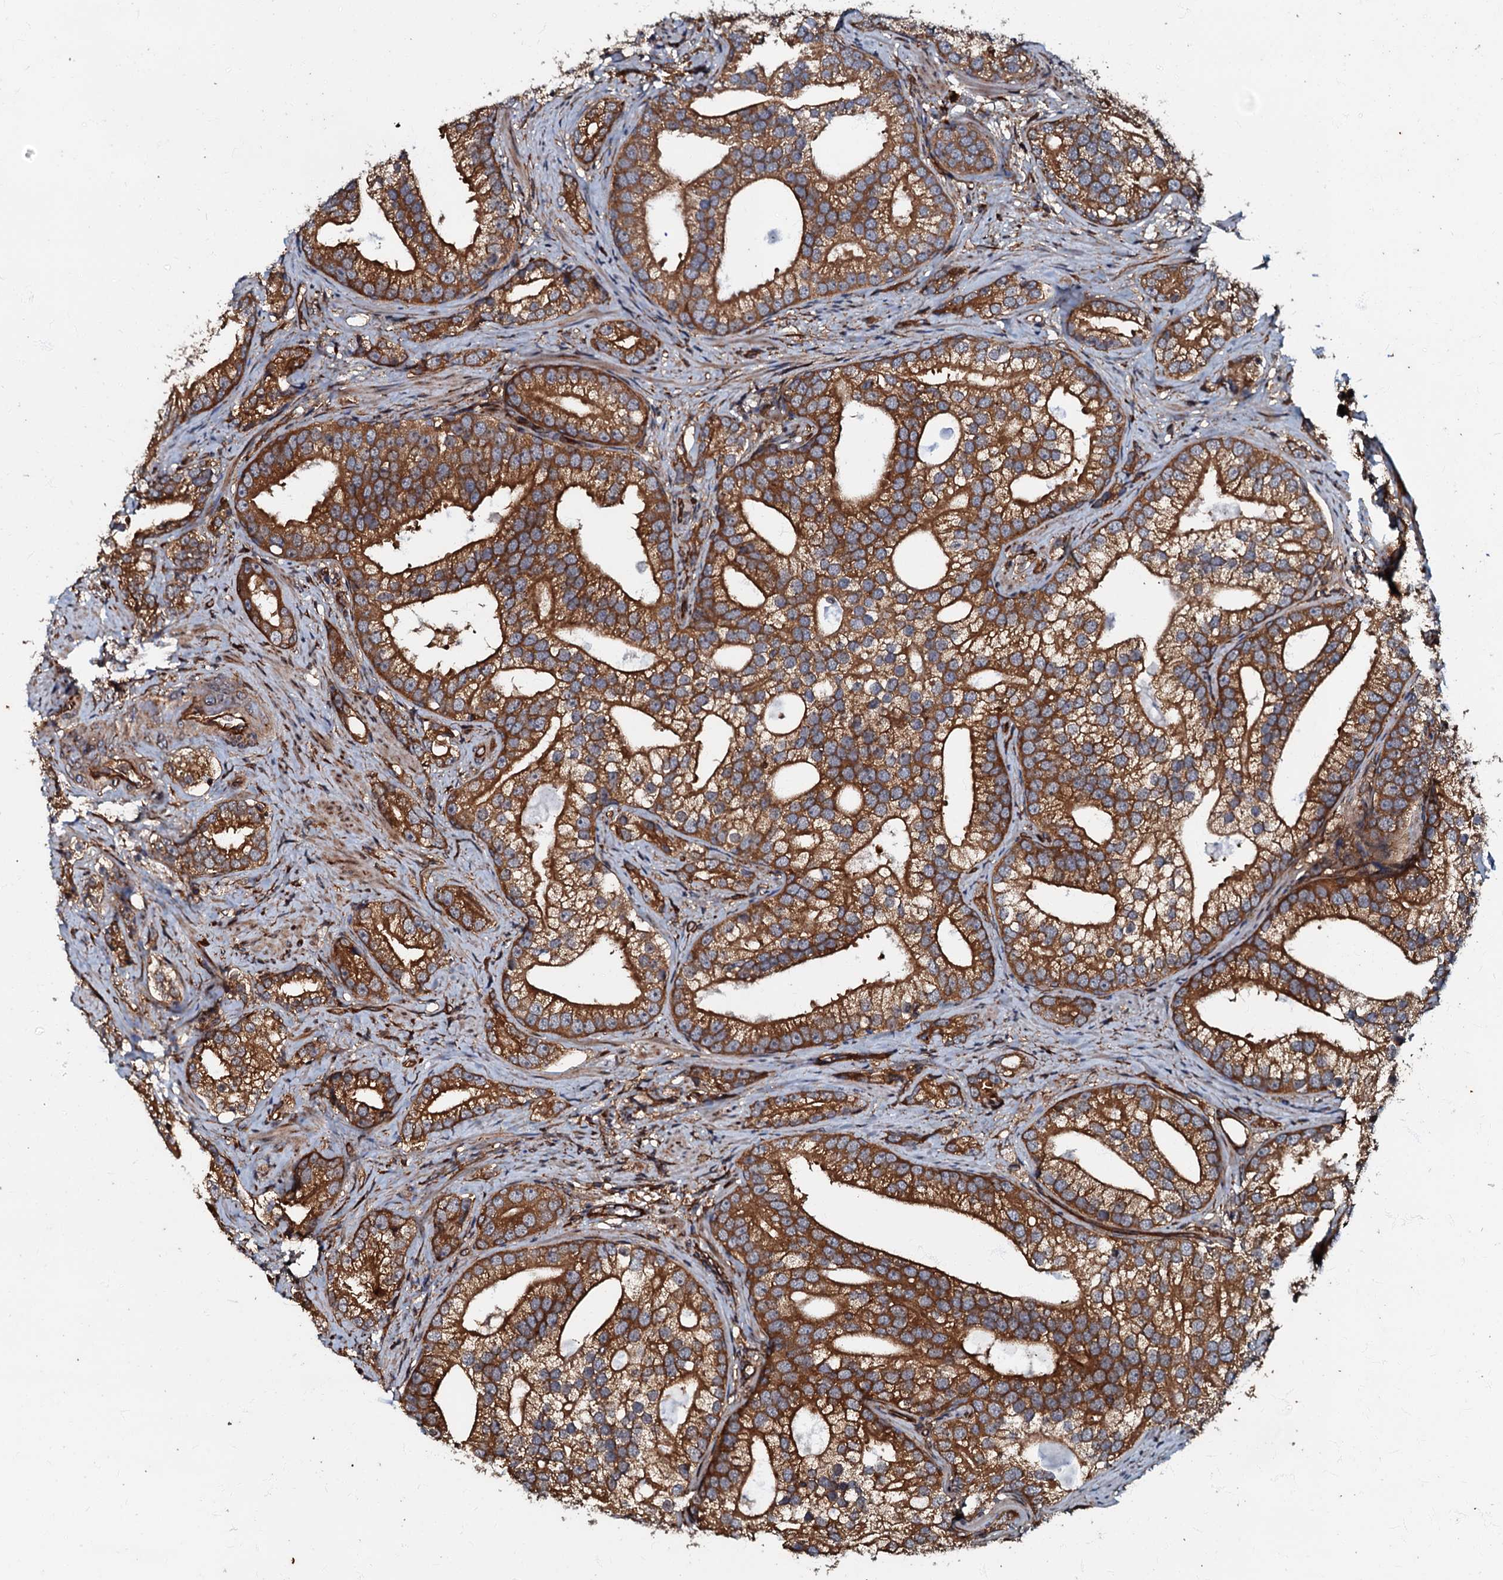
{"staining": {"intensity": "strong", "quantity": ">75%", "location": "cytoplasmic/membranous"}, "tissue": "prostate cancer", "cell_type": "Tumor cells", "image_type": "cancer", "snomed": [{"axis": "morphology", "description": "Adenocarcinoma, High grade"}, {"axis": "topography", "description": "Prostate"}], "caption": "Brown immunohistochemical staining in prostate adenocarcinoma (high-grade) demonstrates strong cytoplasmic/membranous positivity in approximately >75% of tumor cells.", "gene": "BLOC1S6", "patient": {"sex": "male", "age": 75}}